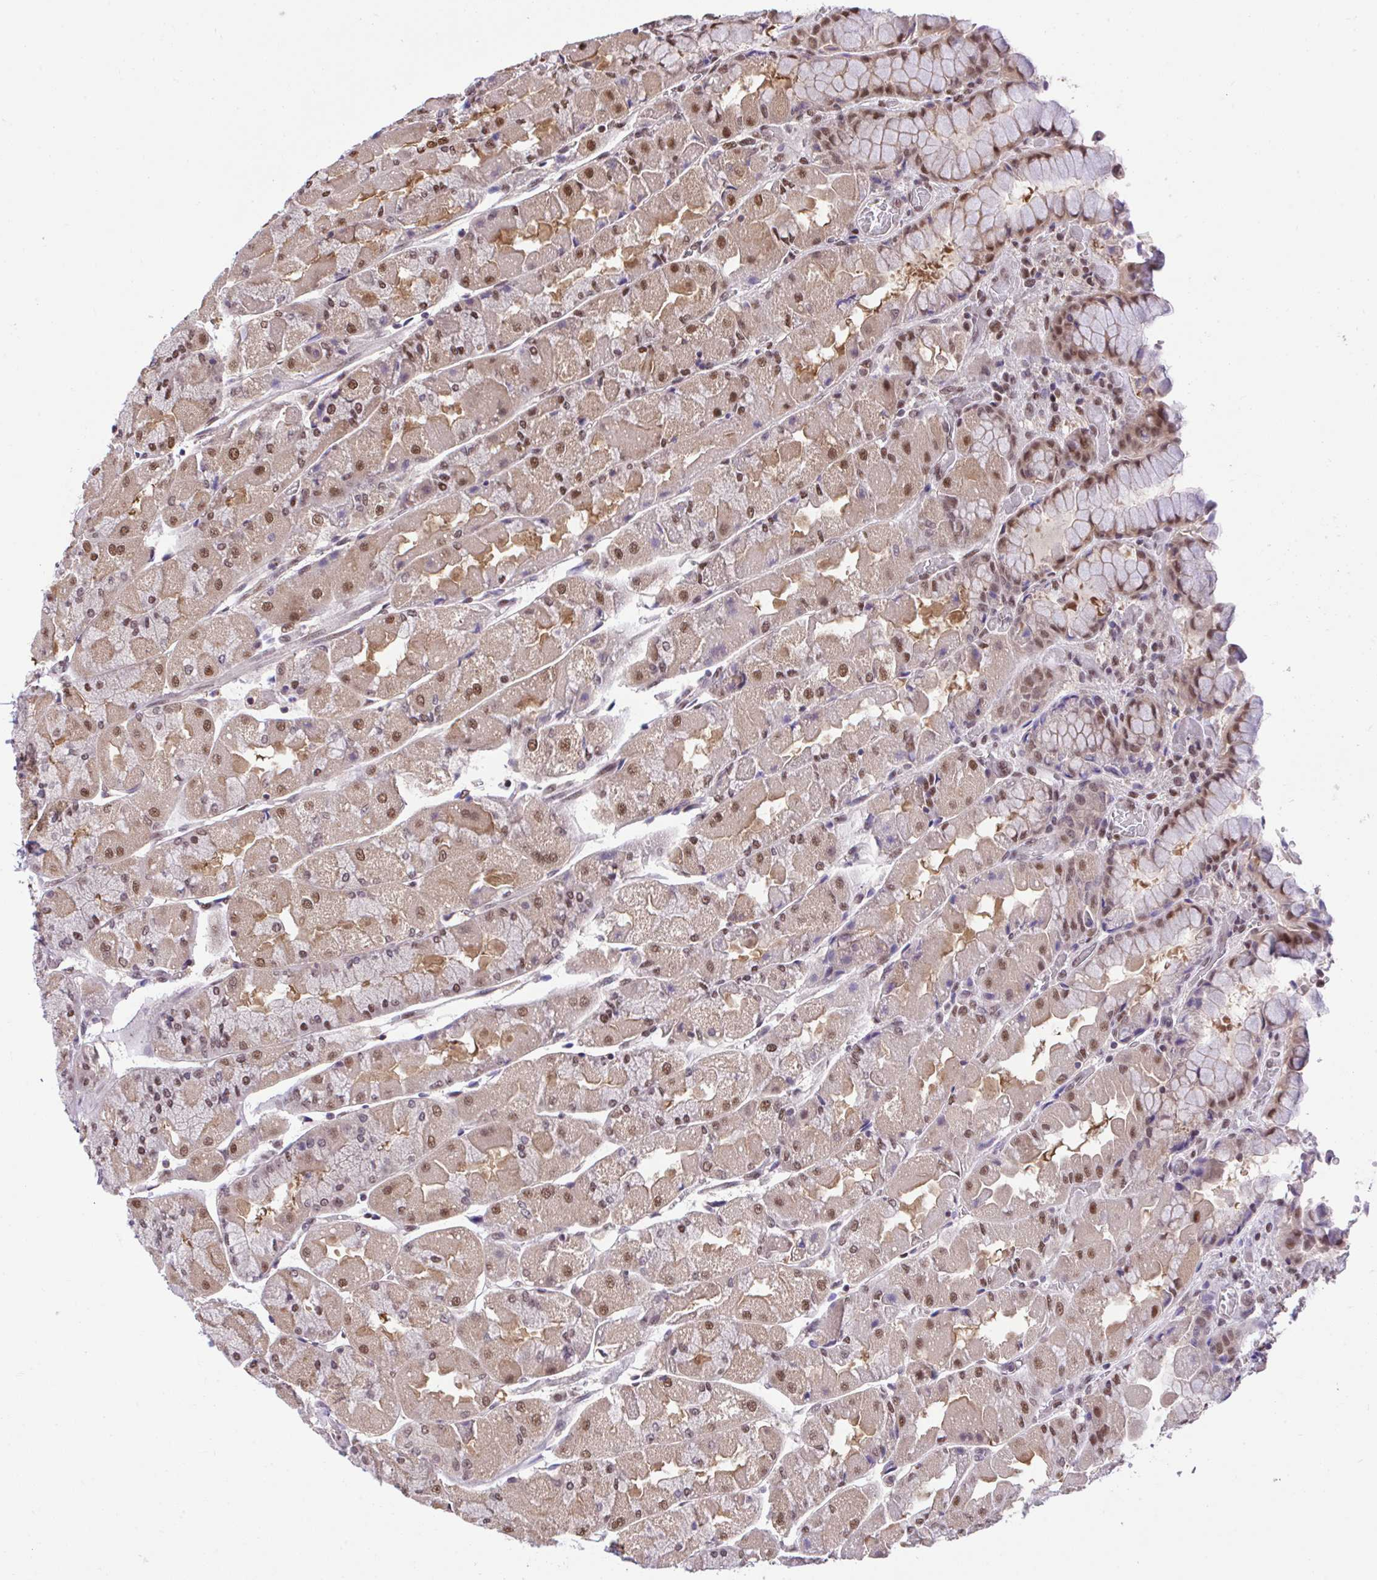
{"staining": {"intensity": "moderate", "quantity": ">75%", "location": "nuclear"}, "tissue": "stomach", "cell_type": "Glandular cells", "image_type": "normal", "snomed": [{"axis": "morphology", "description": "Normal tissue, NOS"}, {"axis": "topography", "description": "Stomach"}], "caption": "Protein staining of unremarkable stomach displays moderate nuclear expression in approximately >75% of glandular cells.", "gene": "GLIS3", "patient": {"sex": "female", "age": 61}}